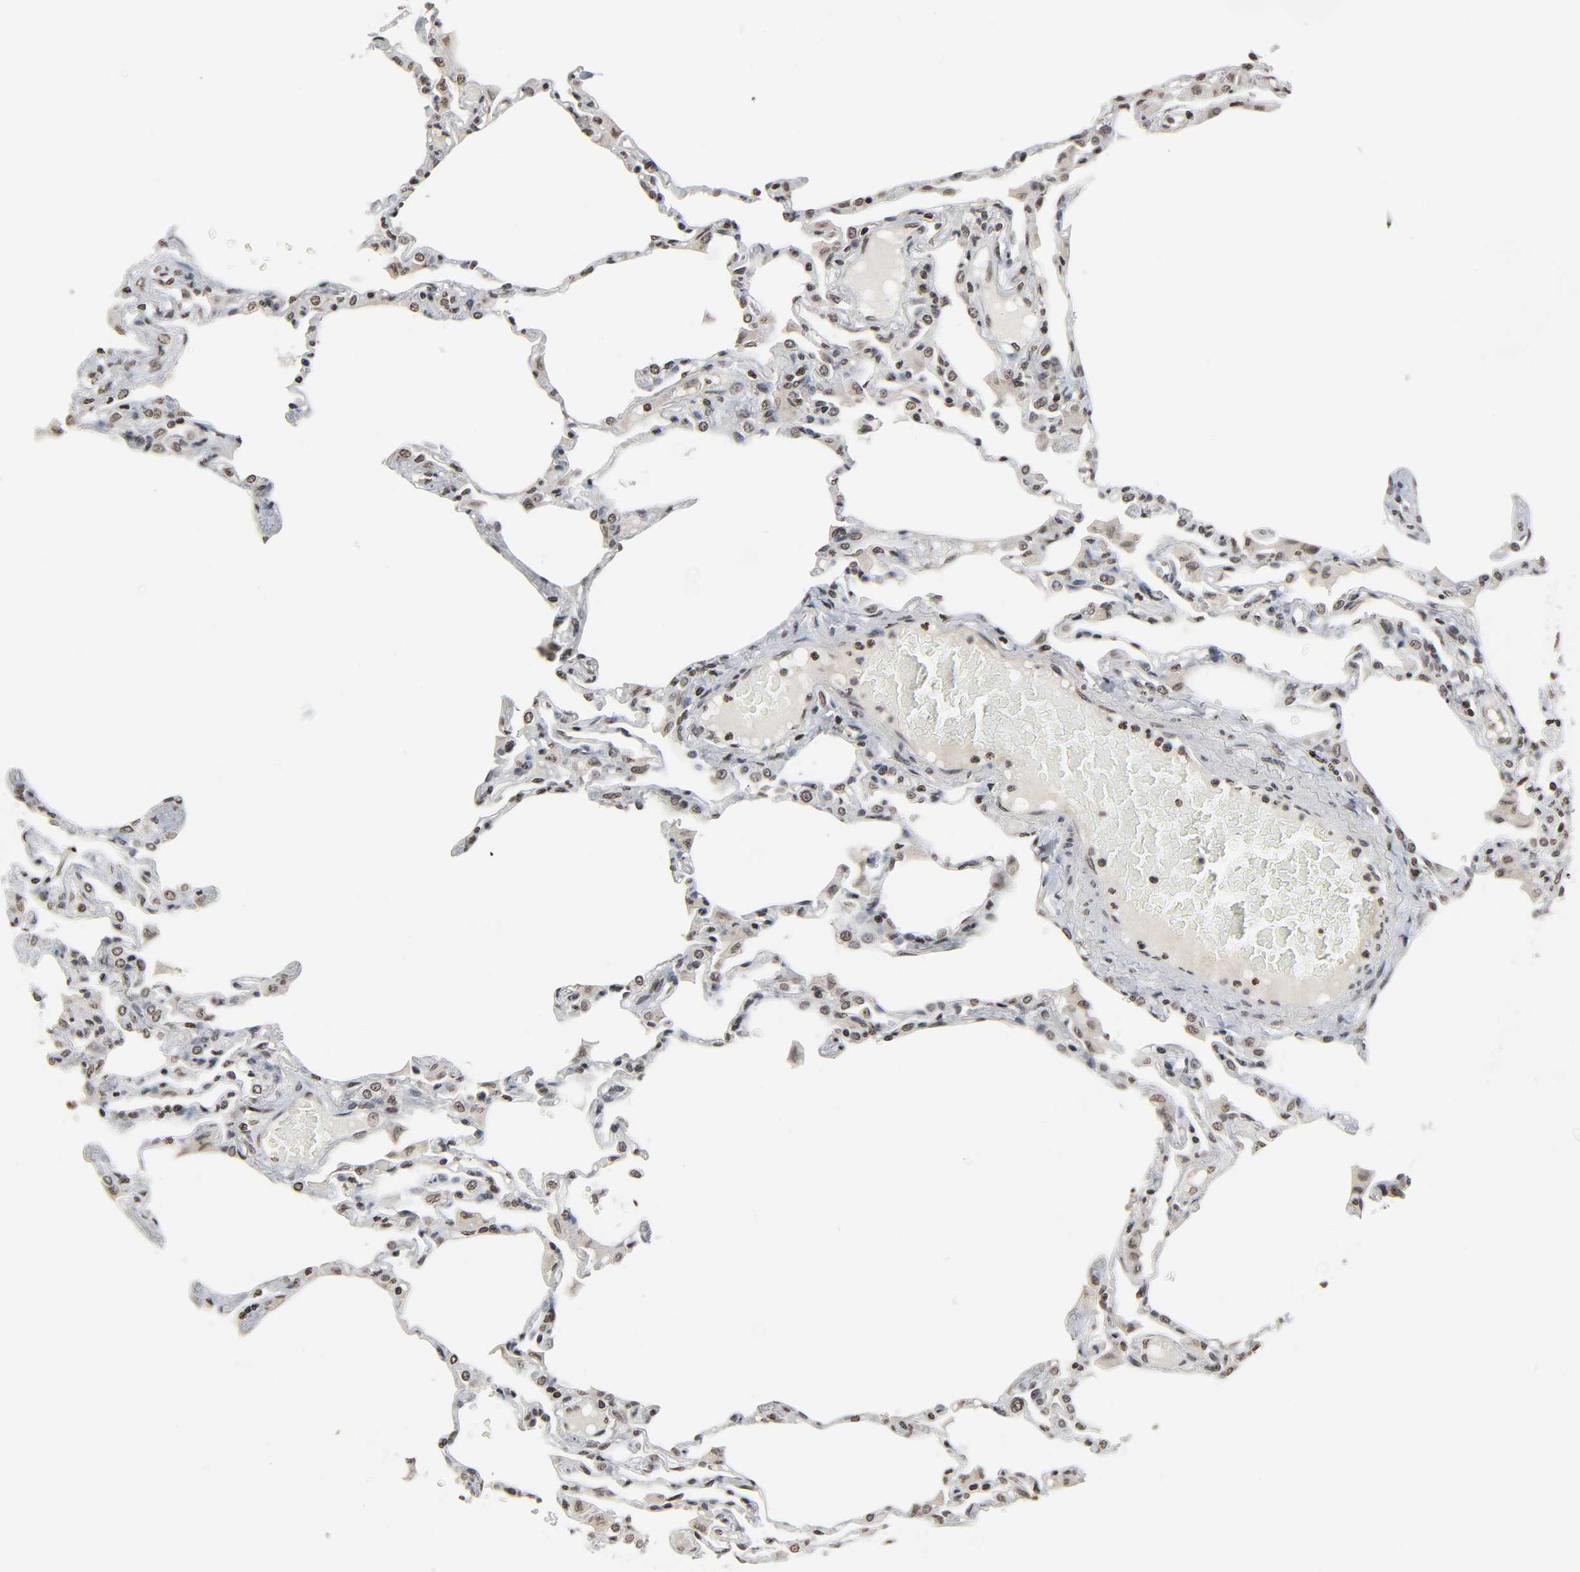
{"staining": {"intensity": "strong", "quantity": ">75%", "location": "nuclear"}, "tissue": "lung", "cell_type": "Alveolar cells", "image_type": "normal", "snomed": [{"axis": "morphology", "description": "Normal tissue, NOS"}, {"axis": "topography", "description": "Lung"}], "caption": "IHC (DAB (3,3'-diaminobenzidine)) staining of normal human lung shows strong nuclear protein expression in about >75% of alveolar cells. (IHC, brightfield microscopy, high magnification).", "gene": "ELAVL1", "patient": {"sex": "female", "age": 49}}